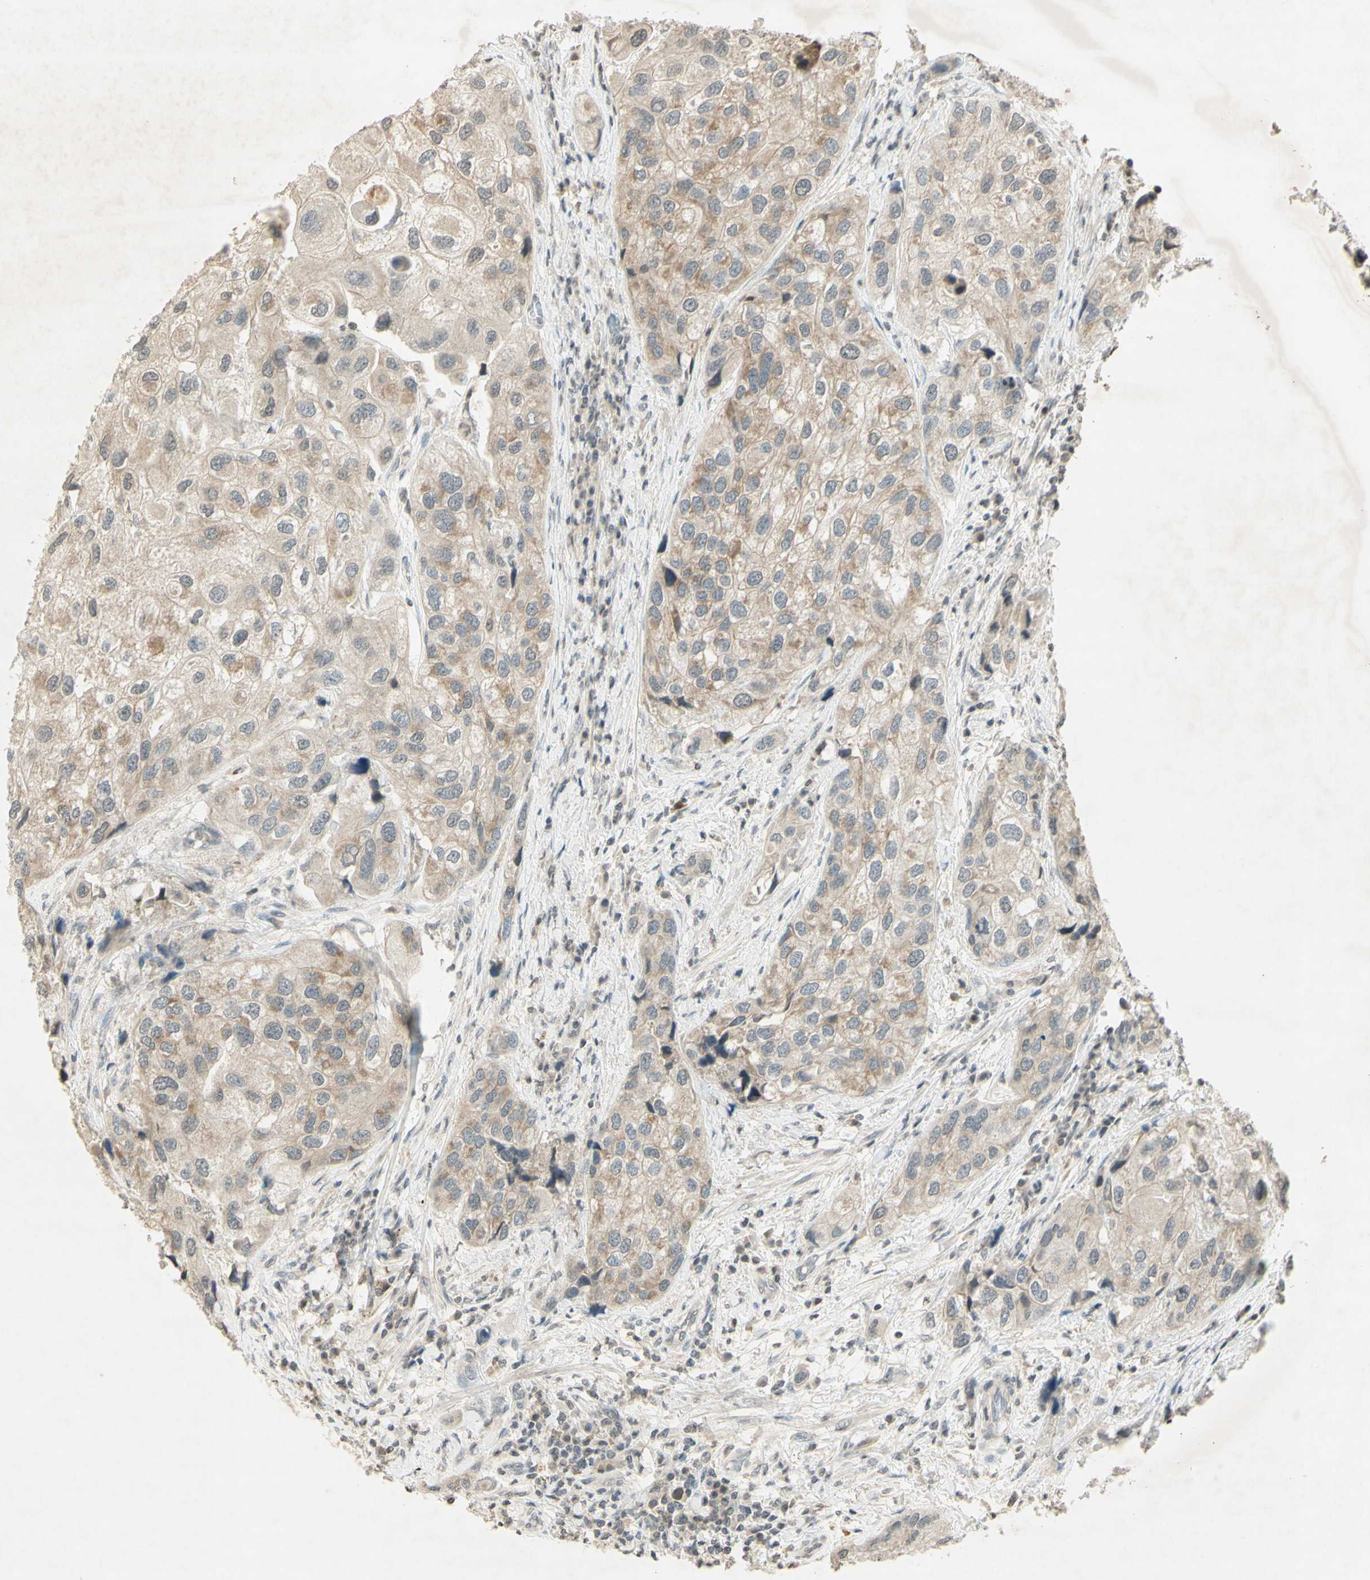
{"staining": {"intensity": "weak", "quantity": ">75%", "location": "cytoplasmic/membranous"}, "tissue": "urothelial cancer", "cell_type": "Tumor cells", "image_type": "cancer", "snomed": [{"axis": "morphology", "description": "Urothelial carcinoma, High grade"}, {"axis": "topography", "description": "Urinary bladder"}], "caption": "A micrograph of human high-grade urothelial carcinoma stained for a protein reveals weak cytoplasmic/membranous brown staining in tumor cells.", "gene": "GLI1", "patient": {"sex": "female", "age": 64}}